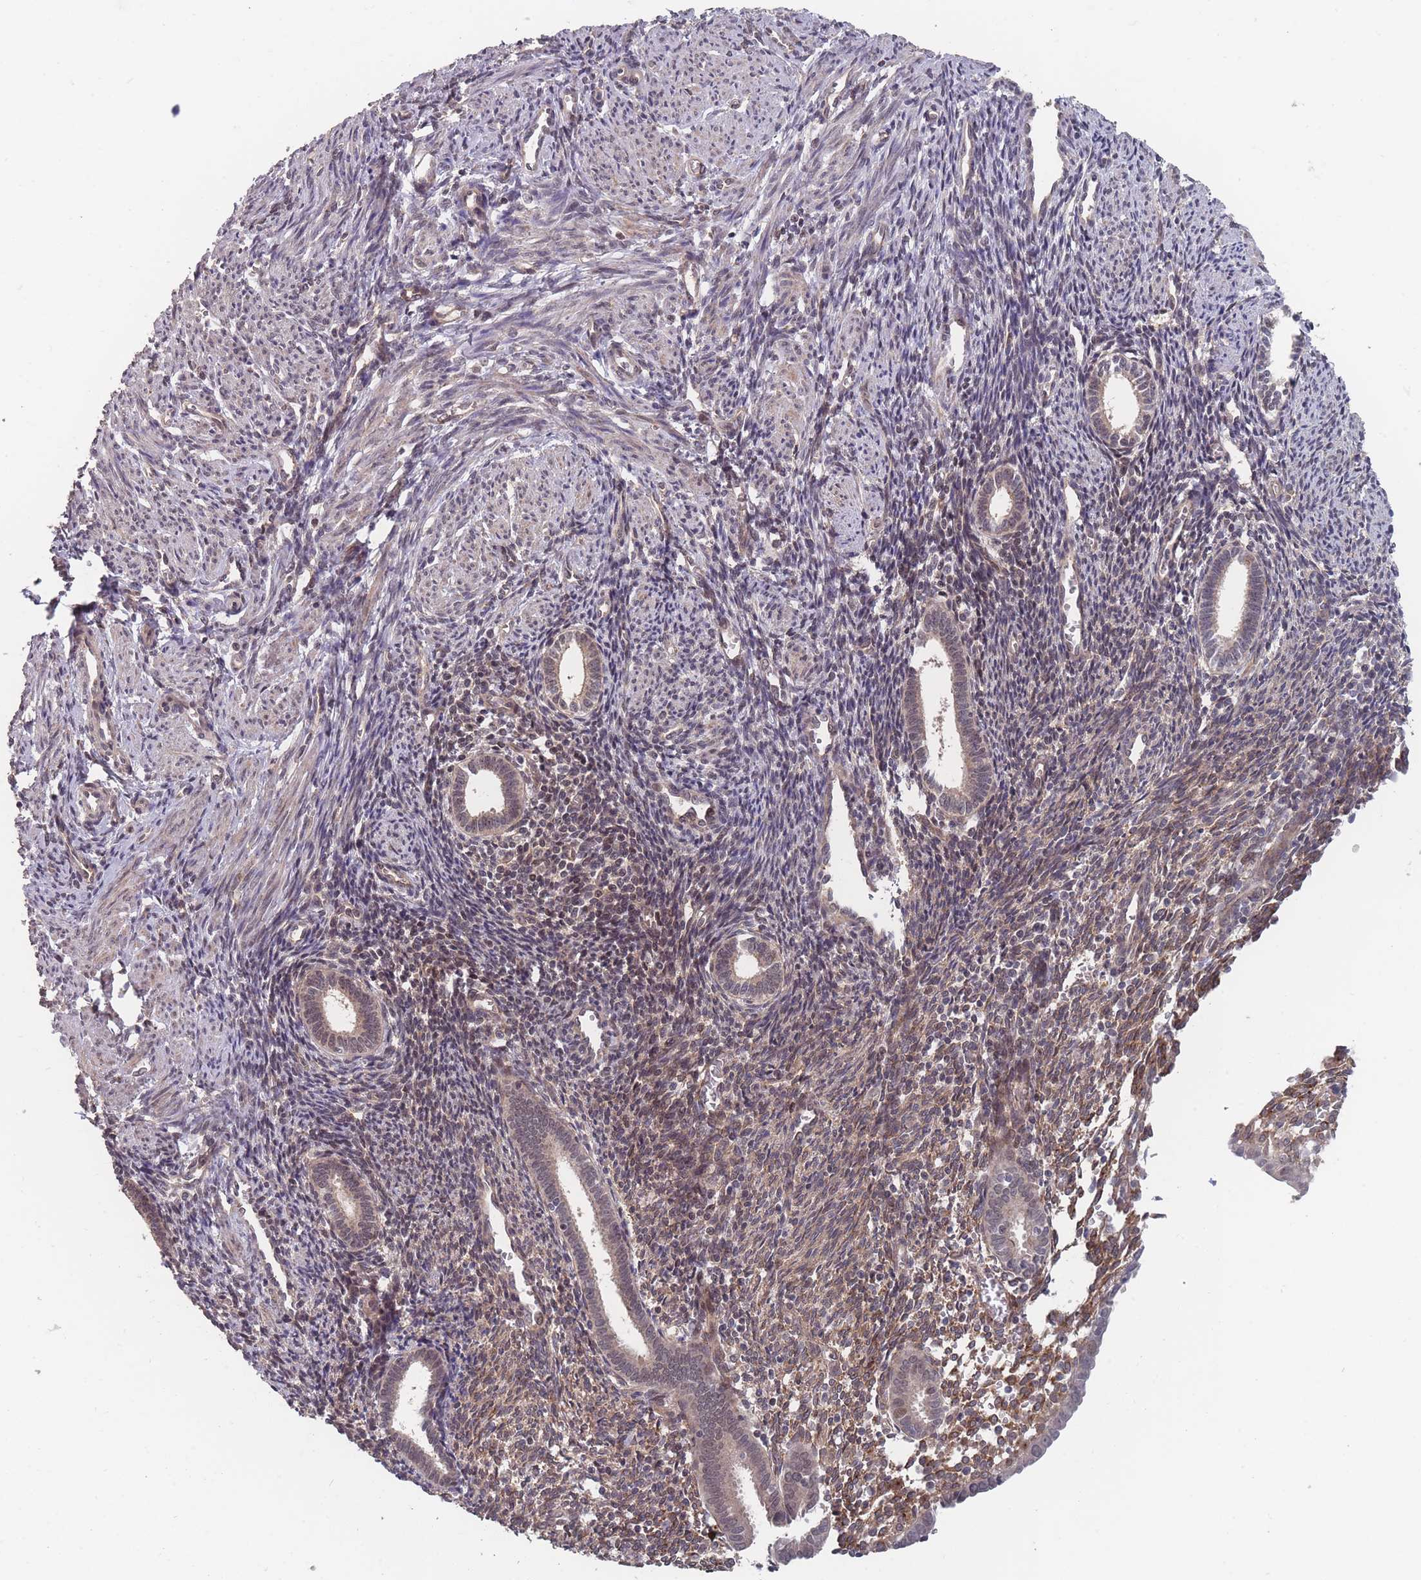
{"staining": {"intensity": "weak", "quantity": "25%-75%", "location": "cytoplasmic/membranous,nuclear"}, "tissue": "endometrium", "cell_type": "Cells in endometrial stroma", "image_type": "normal", "snomed": [{"axis": "morphology", "description": "Normal tissue, NOS"}, {"axis": "topography", "description": "Endometrium"}], "caption": "Unremarkable endometrium demonstrates weak cytoplasmic/membranous,nuclear expression in approximately 25%-75% of cells in endometrial stroma, visualized by immunohistochemistry. Immunohistochemistry (ihc) stains the protein in brown and the nuclei are stained blue.", "gene": "CNTRL", "patient": {"sex": "female", "age": 32}}